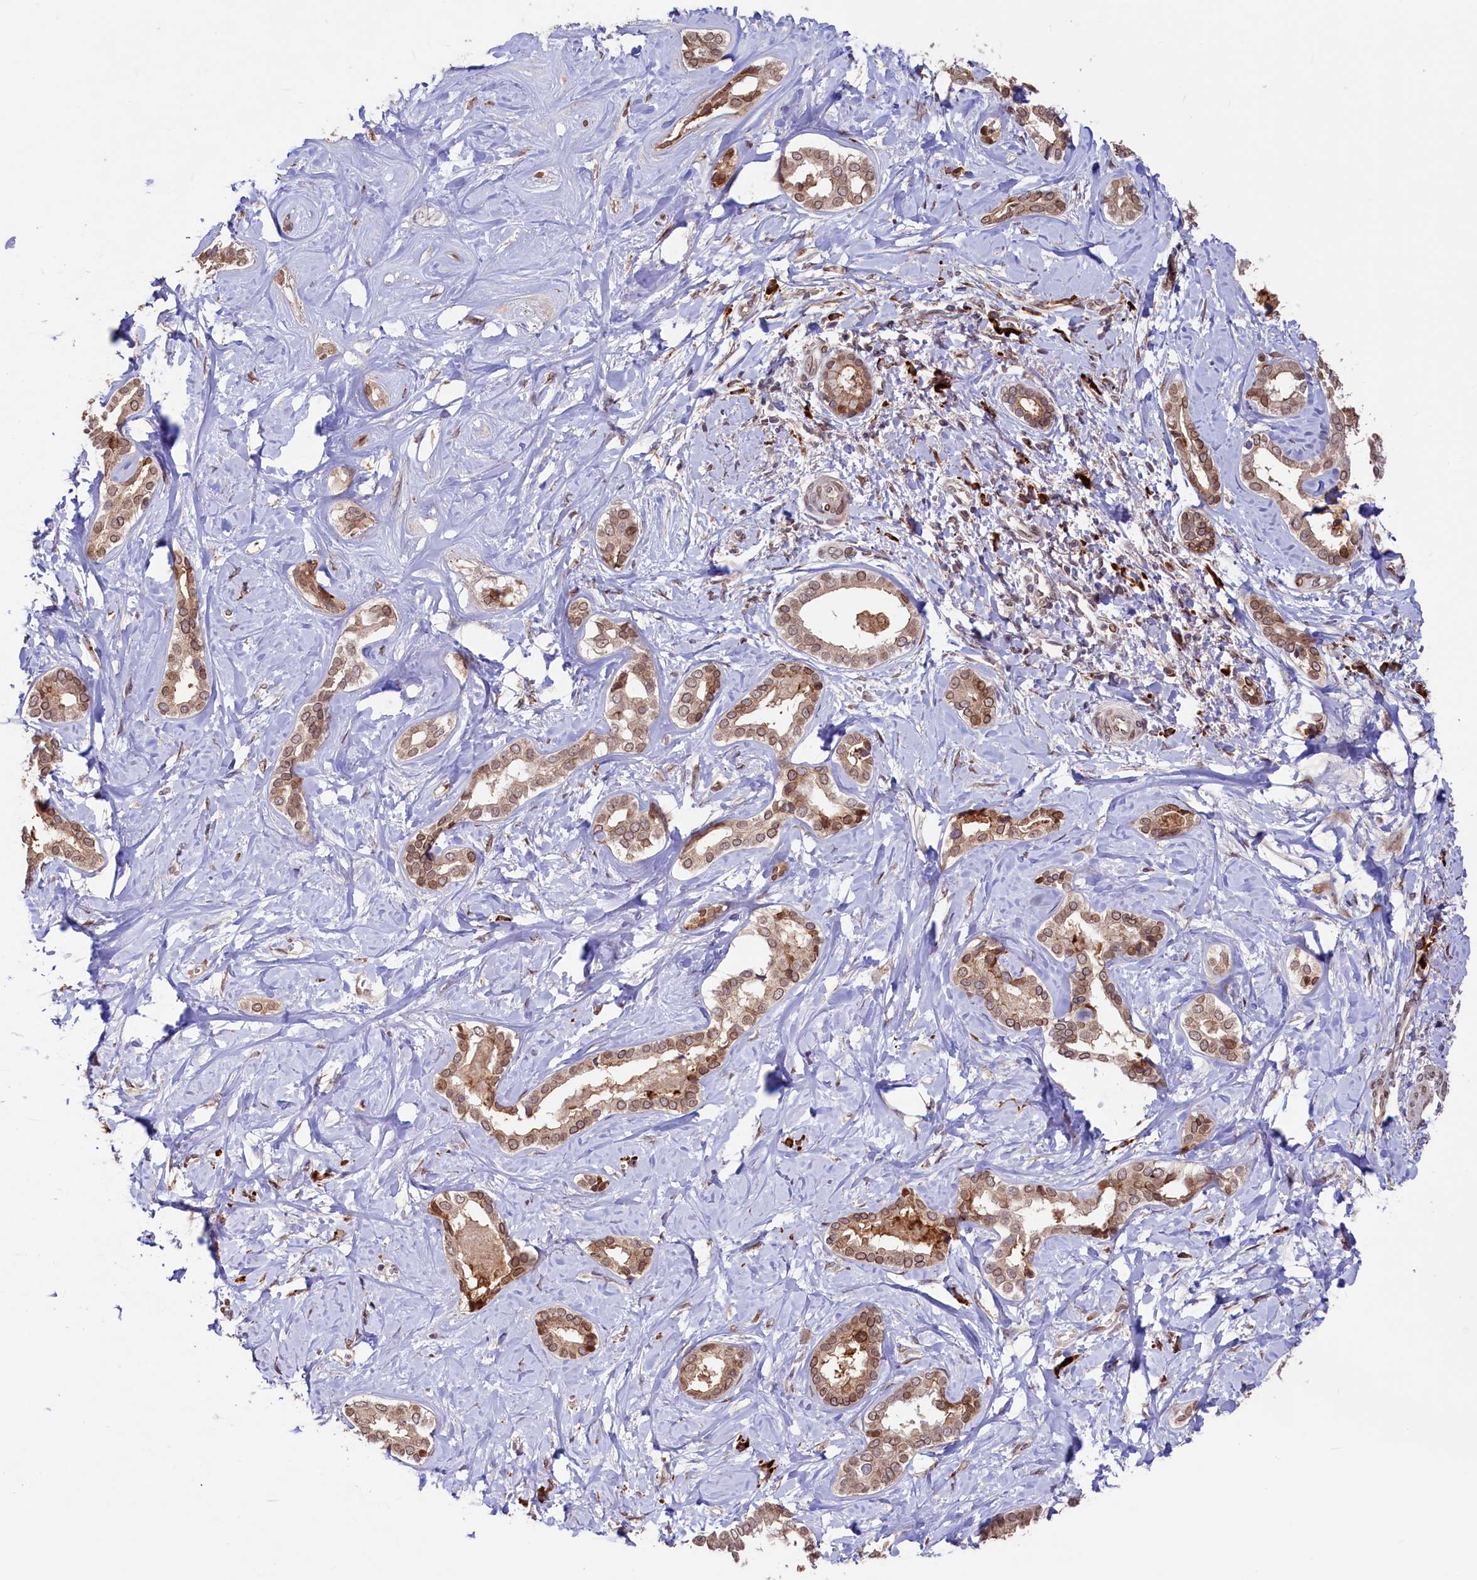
{"staining": {"intensity": "moderate", "quantity": ">75%", "location": "cytoplasmic/membranous,nuclear"}, "tissue": "liver cancer", "cell_type": "Tumor cells", "image_type": "cancer", "snomed": [{"axis": "morphology", "description": "Cholangiocarcinoma"}, {"axis": "topography", "description": "Liver"}], "caption": "IHC photomicrograph of liver cholangiocarcinoma stained for a protein (brown), which shows medium levels of moderate cytoplasmic/membranous and nuclear expression in about >75% of tumor cells.", "gene": "C5orf15", "patient": {"sex": "female", "age": 77}}